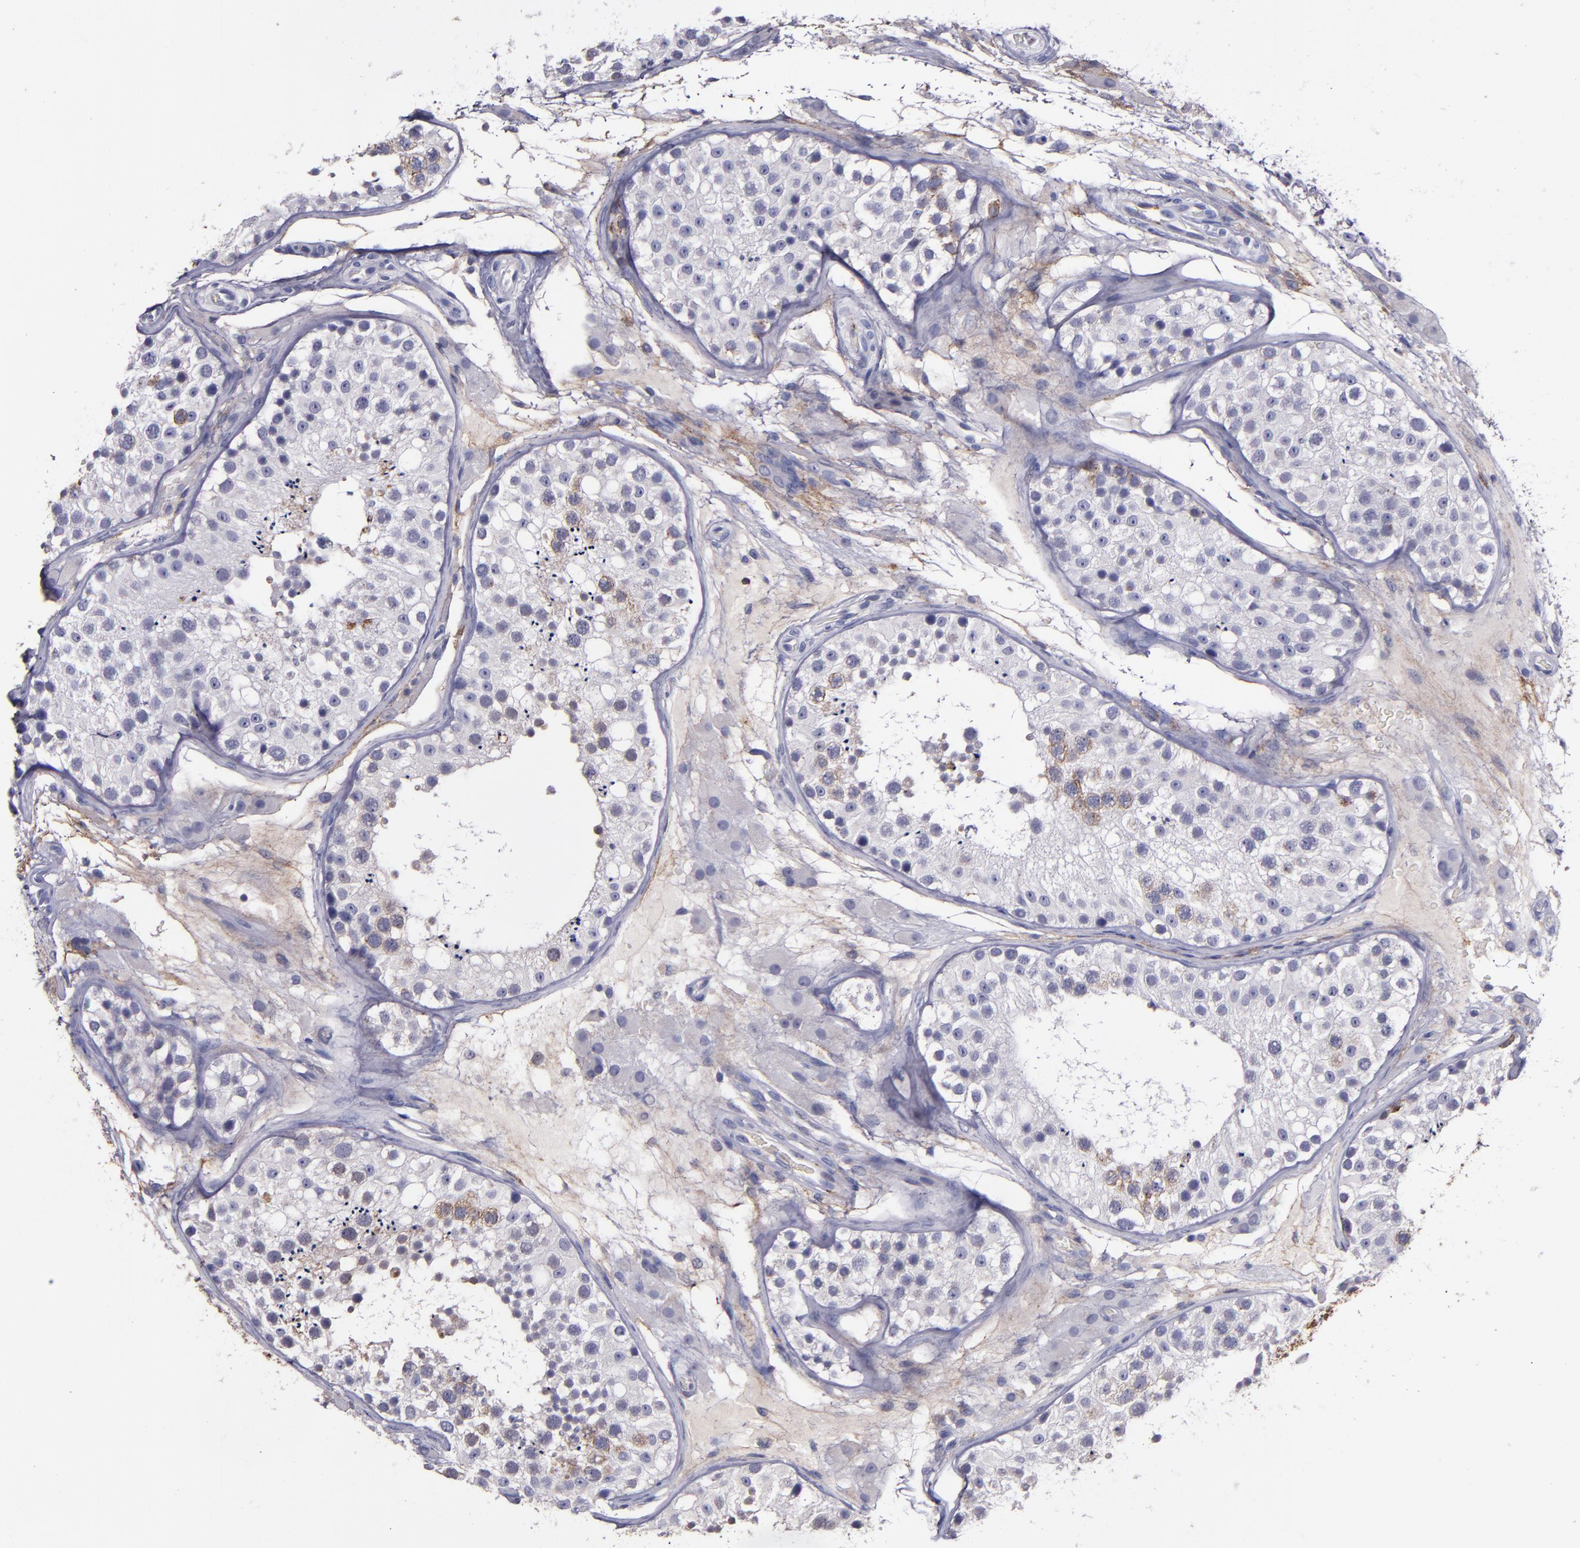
{"staining": {"intensity": "negative", "quantity": "none", "location": "none"}, "tissue": "testis", "cell_type": "Cells in seminiferous ducts", "image_type": "normal", "snomed": [{"axis": "morphology", "description": "Normal tissue, NOS"}, {"axis": "topography", "description": "Testis"}], "caption": "High magnification brightfield microscopy of unremarkable testis stained with DAB (3,3'-diaminobenzidine) (brown) and counterstained with hematoxylin (blue): cells in seminiferous ducts show no significant positivity.", "gene": "MFGE8", "patient": {"sex": "male", "age": 26}}